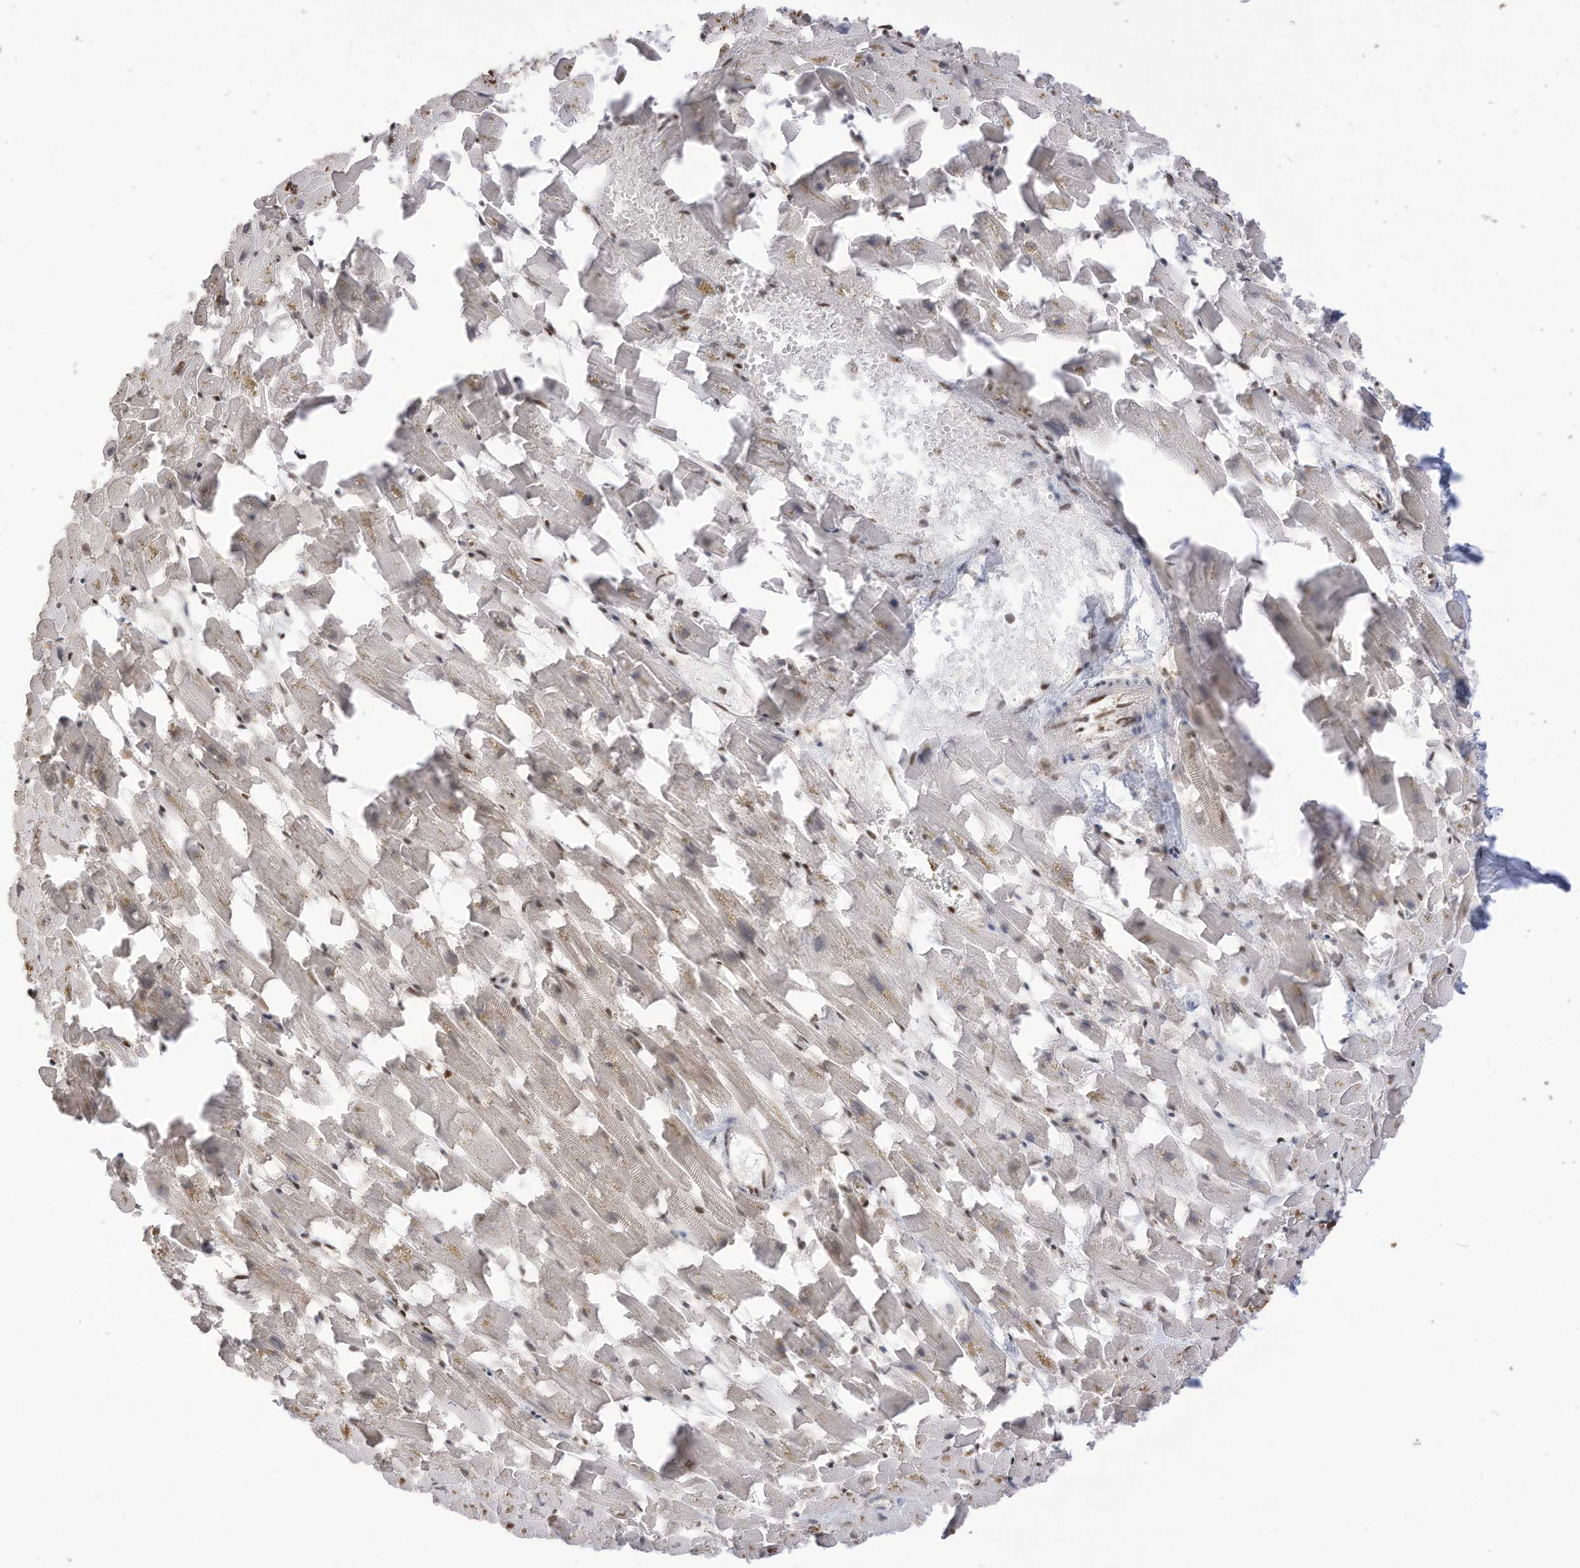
{"staining": {"intensity": "strong", "quantity": "25%-75%", "location": "nuclear"}, "tissue": "heart muscle", "cell_type": "Cardiomyocytes", "image_type": "normal", "snomed": [{"axis": "morphology", "description": "Normal tissue, NOS"}, {"axis": "topography", "description": "Heart"}], "caption": "Protein expression analysis of normal human heart muscle reveals strong nuclear positivity in approximately 25%-75% of cardiomyocytes.", "gene": "SF3A3", "patient": {"sex": "female", "age": 64}}